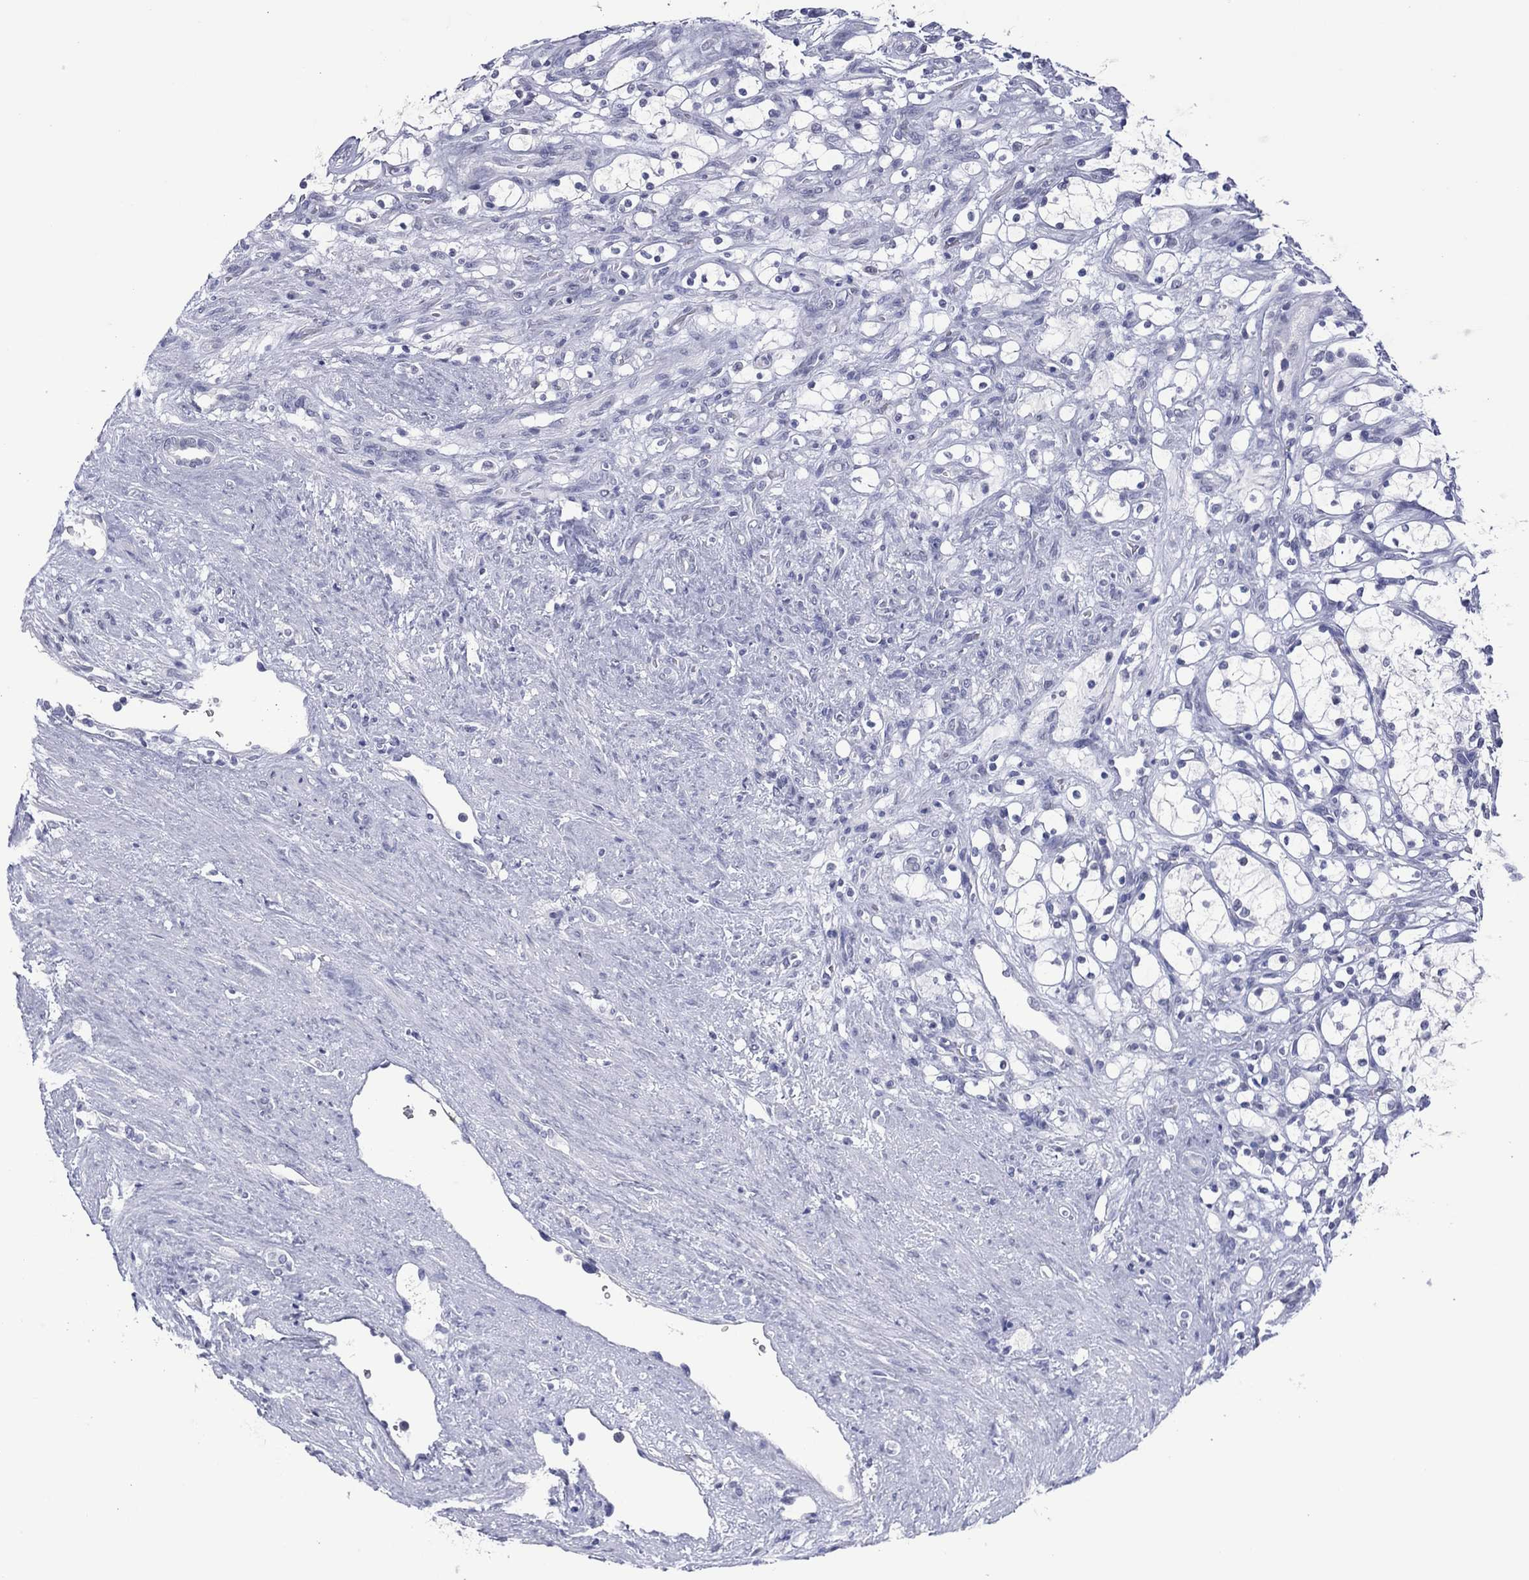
{"staining": {"intensity": "negative", "quantity": "none", "location": "none"}, "tissue": "renal cancer", "cell_type": "Tumor cells", "image_type": "cancer", "snomed": [{"axis": "morphology", "description": "Adenocarcinoma, NOS"}, {"axis": "topography", "description": "Kidney"}], "caption": "The image demonstrates no staining of tumor cells in renal cancer.", "gene": "UTF1", "patient": {"sex": "female", "age": 69}}